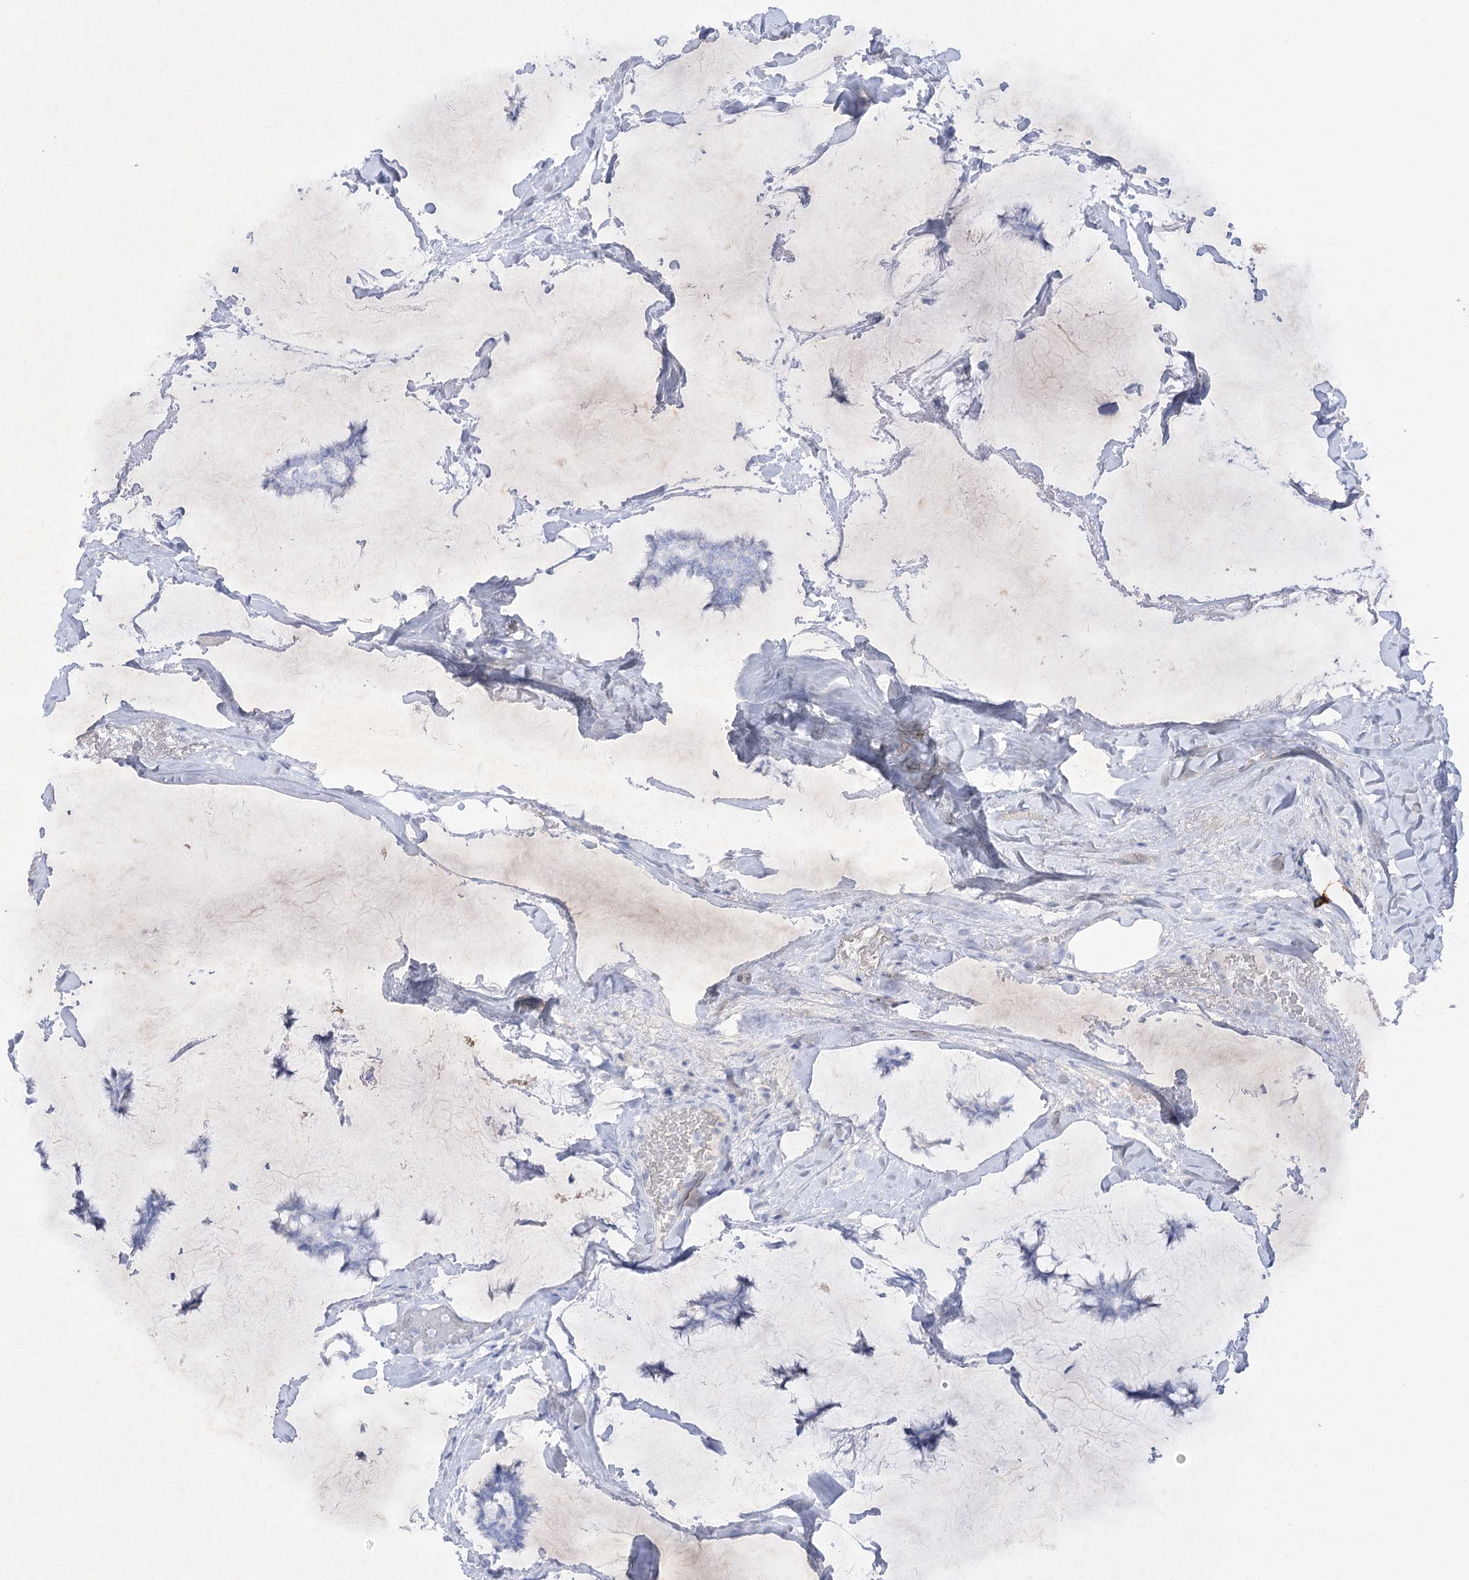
{"staining": {"intensity": "negative", "quantity": "none", "location": "none"}, "tissue": "breast cancer", "cell_type": "Tumor cells", "image_type": "cancer", "snomed": [{"axis": "morphology", "description": "Duct carcinoma"}, {"axis": "topography", "description": "Breast"}], "caption": "IHC histopathology image of neoplastic tissue: human intraductal carcinoma (breast) stained with DAB reveals no significant protein expression in tumor cells. (Brightfield microscopy of DAB (3,3'-diaminobenzidine) IHC at high magnification).", "gene": "GBF1", "patient": {"sex": "female", "age": 93}}